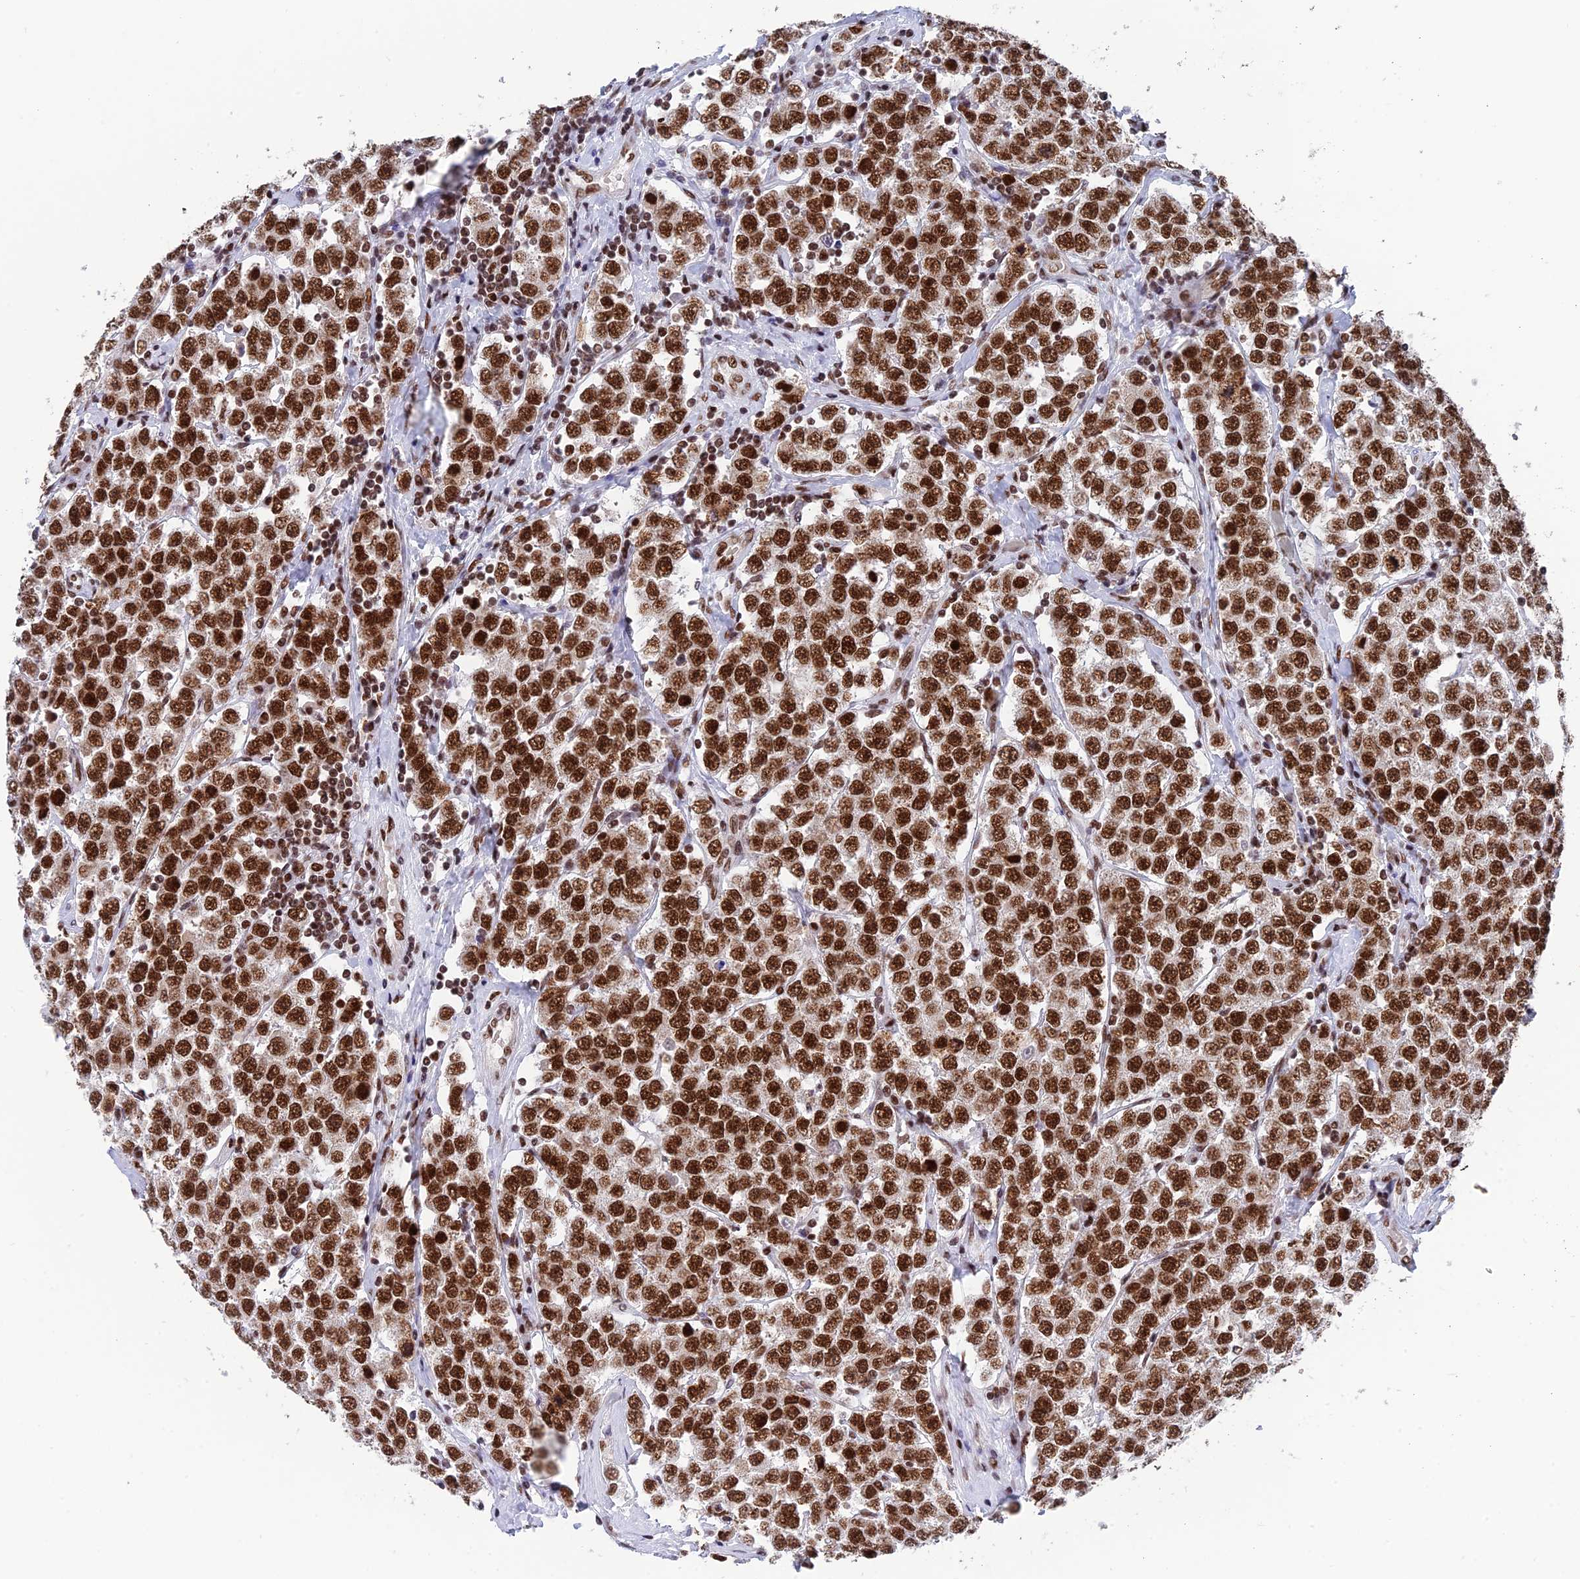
{"staining": {"intensity": "strong", "quantity": ">75%", "location": "nuclear"}, "tissue": "testis cancer", "cell_type": "Tumor cells", "image_type": "cancer", "snomed": [{"axis": "morphology", "description": "Seminoma, NOS"}, {"axis": "topography", "description": "Testis"}], "caption": "This is a photomicrograph of immunohistochemistry staining of testis seminoma, which shows strong expression in the nuclear of tumor cells.", "gene": "EEF1AKMT3", "patient": {"sex": "male", "age": 28}}